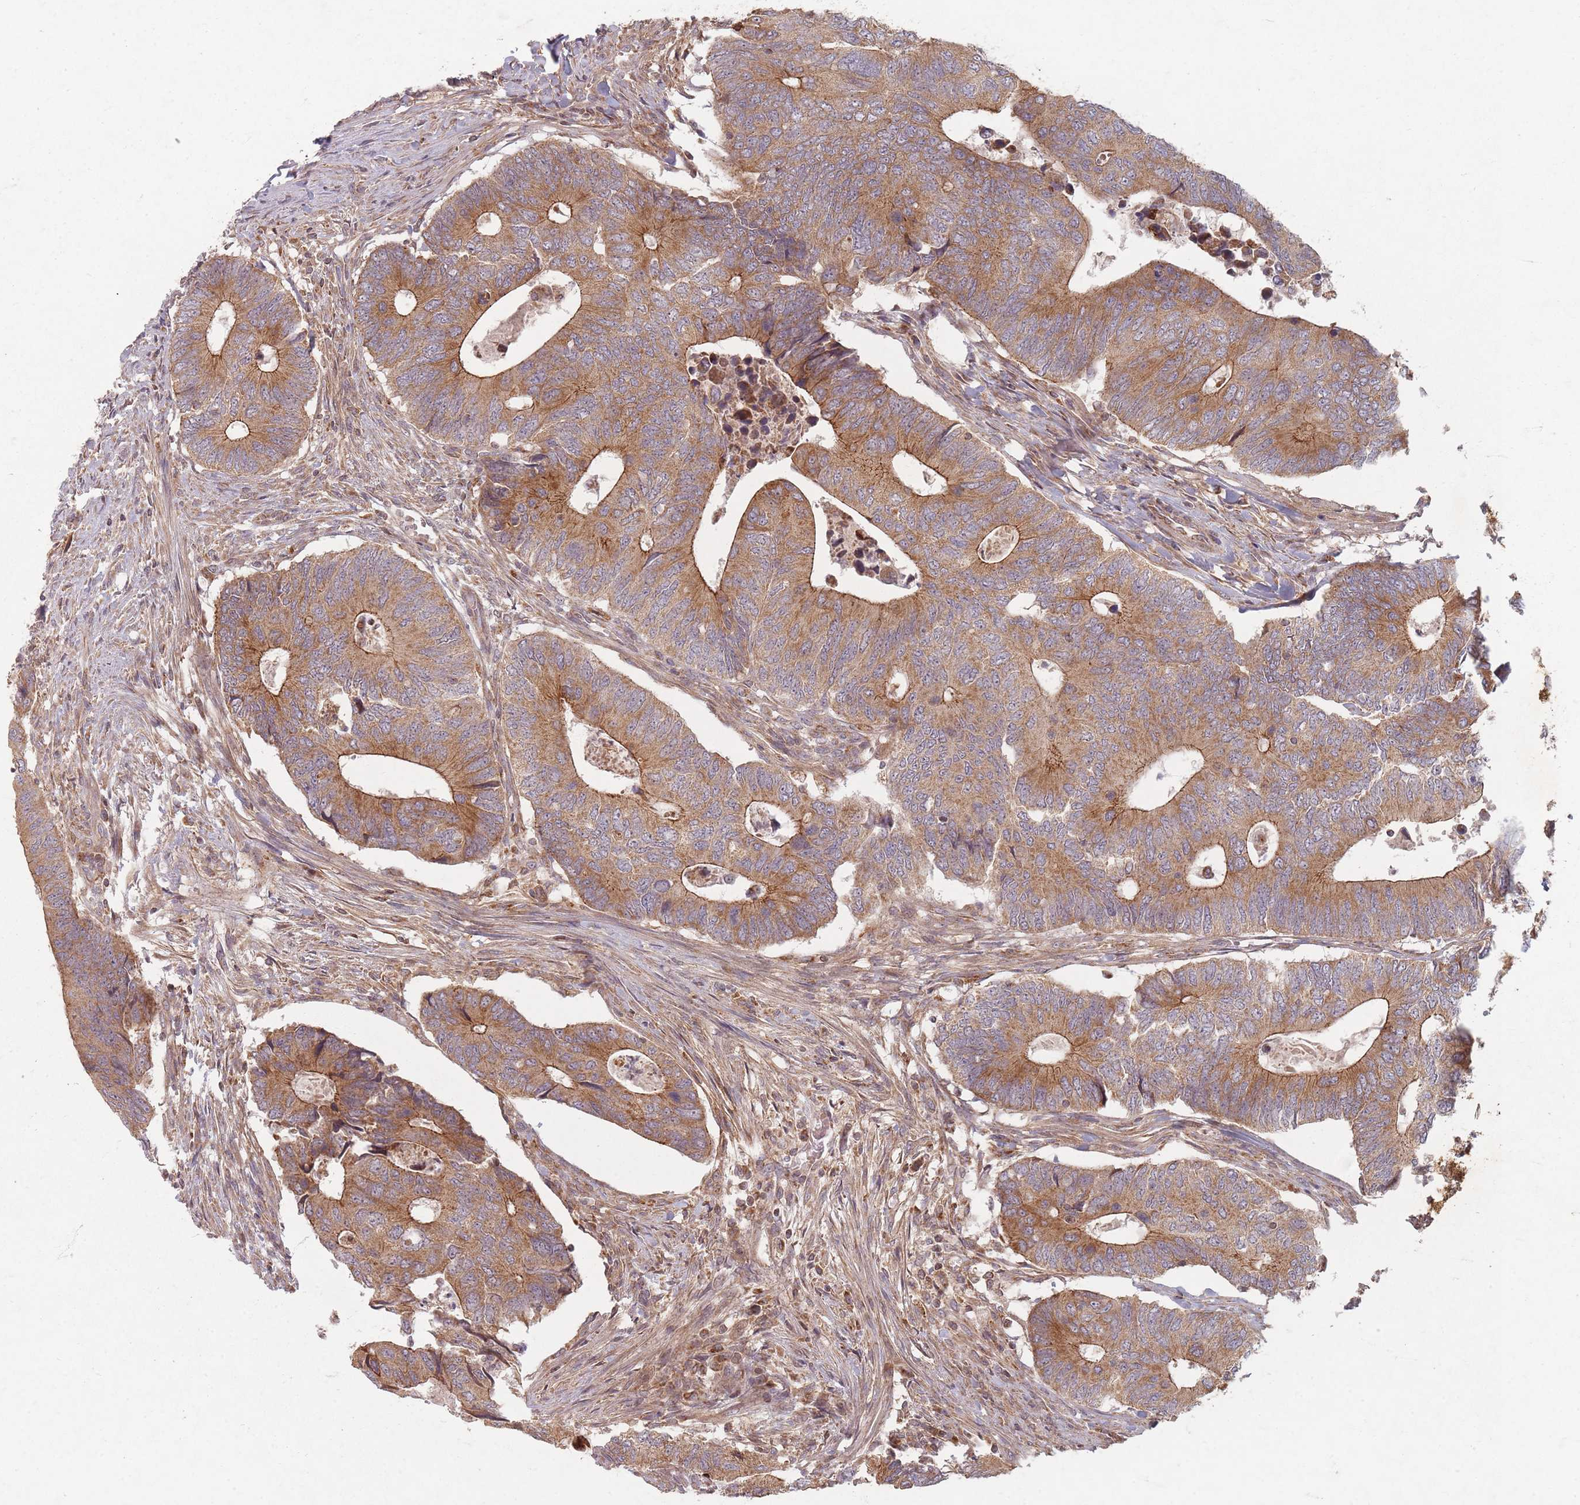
{"staining": {"intensity": "moderate", "quantity": ">75%", "location": "cytoplasmic/membranous"}, "tissue": "colorectal cancer", "cell_type": "Tumor cells", "image_type": "cancer", "snomed": [{"axis": "morphology", "description": "Adenocarcinoma, NOS"}, {"axis": "topography", "description": "Colon"}], "caption": "Adenocarcinoma (colorectal) was stained to show a protein in brown. There is medium levels of moderate cytoplasmic/membranous positivity in approximately >75% of tumor cells. (IHC, brightfield microscopy, high magnification).", "gene": "RADX", "patient": {"sex": "male", "age": 87}}